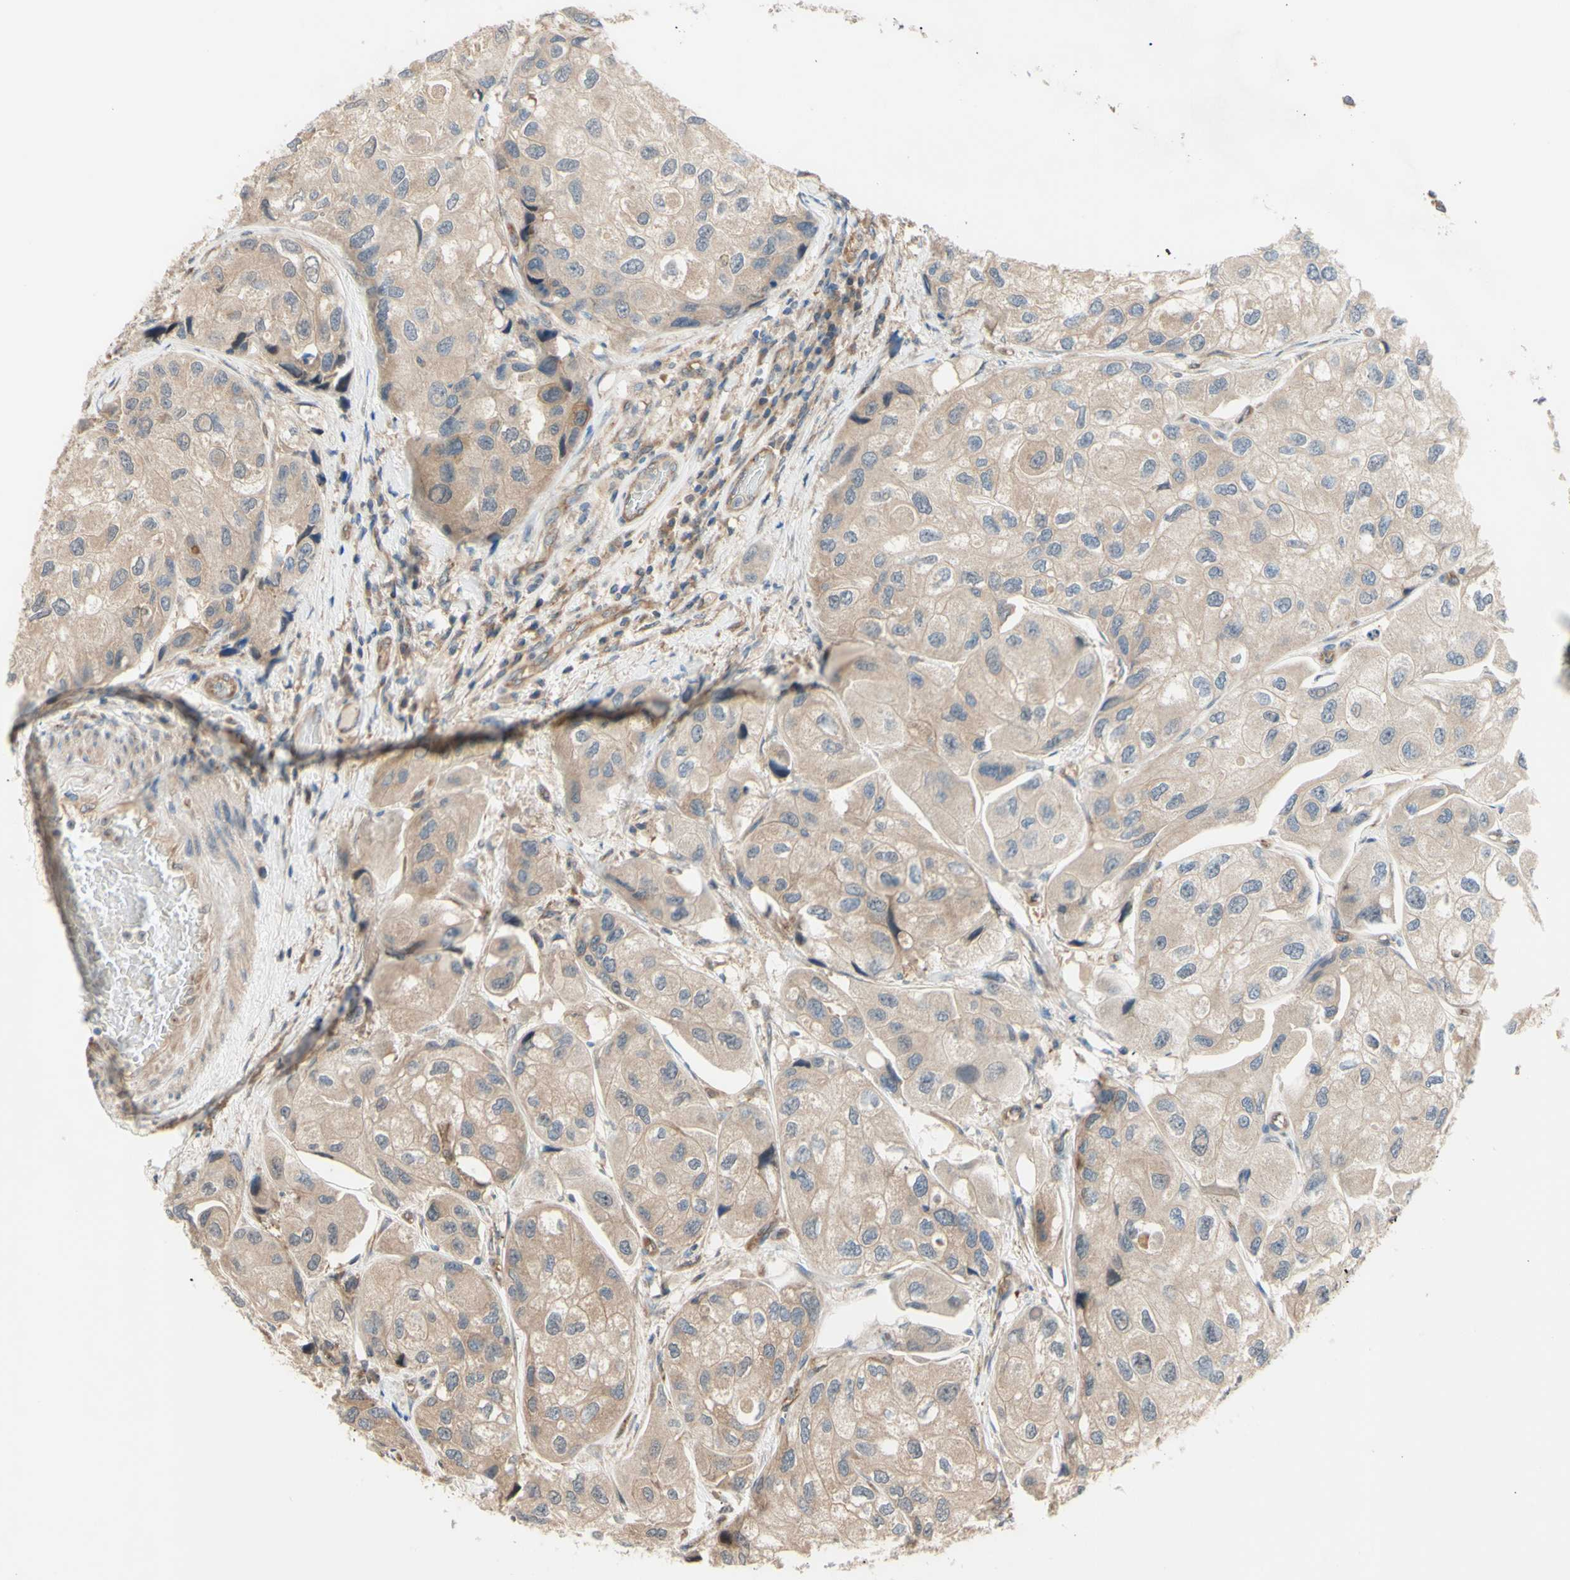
{"staining": {"intensity": "moderate", "quantity": "25%-75%", "location": "cytoplasmic/membranous"}, "tissue": "urothelial cancer", "cell_type": "Tumor cells", "image_type": "cancer", "snomed": [{"axis": "morphology", "description": "Urothelial carcinoma, High grade"}, {"axis": "topography", "description": "Urinary bladder"}], "caption": "Human urothelial cancer stained with a brown dye demonstrates moderate cytoplasmic/membranous positive positivity in approximately 25%-75% of tumor cells.", "gene": "DYNLRB1", "patient": {"sex": "female", "age": 64}}